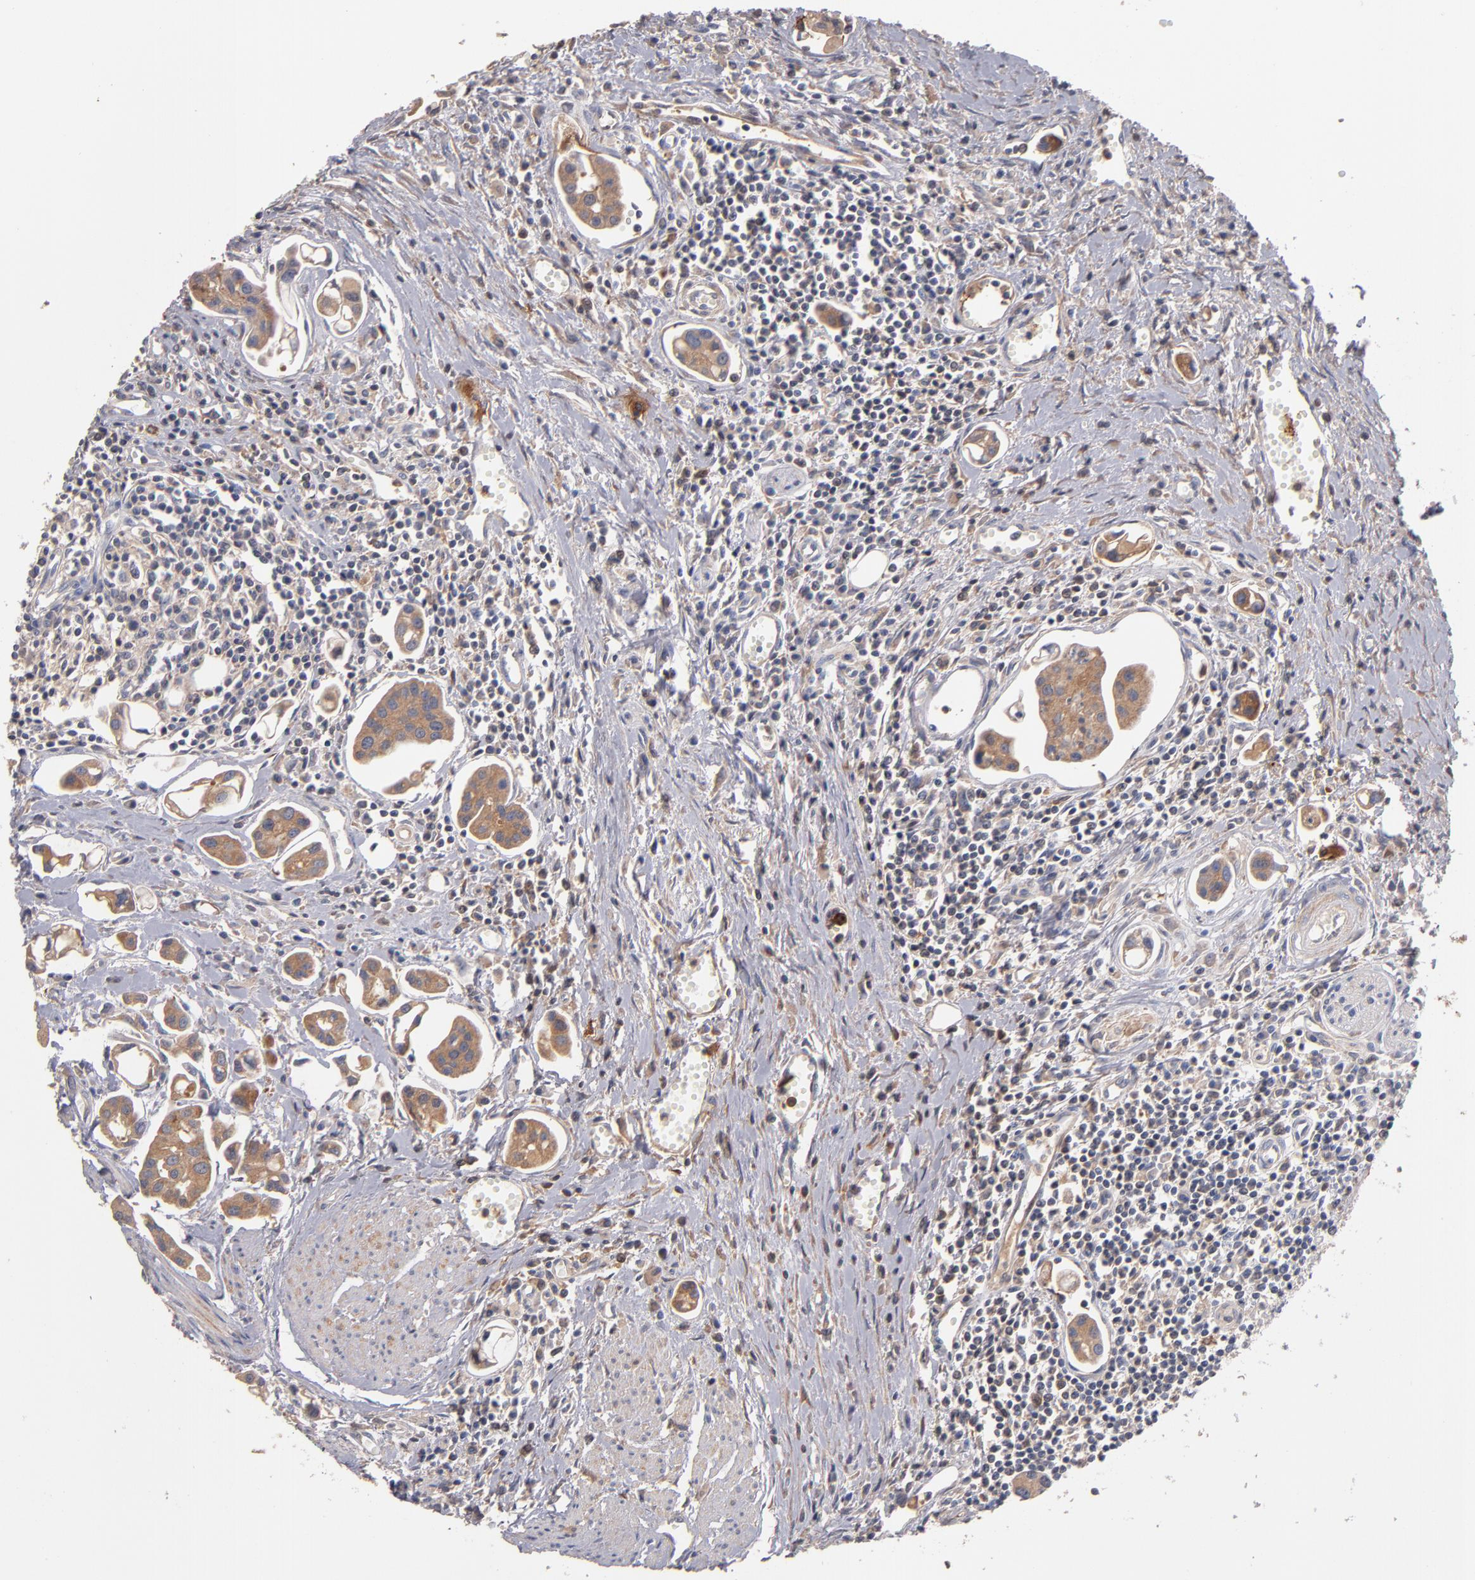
{"staining": {"intensity": "moderate", "quantity": ">75%", "location": "cytoplasmic/membranous"}, "tissue": "urothelial cancer", "cell_type": "Tumor cells", "image_type": "cancer", "snomed": [{"axis": "morphology", "description": "Urothelial carcinoma, High grade"}, {"axis": "topography", "description": "Urinary bladder"}], "caption": "Human high-grade urothelial carcinoma stained for a protein (brown) demonstrates moderate cytoplasmic/membranous positive positivity in approximately >75% of tumor cells.", "gene": "DACT1", "patient": {"sex": "male", "age": 66}}